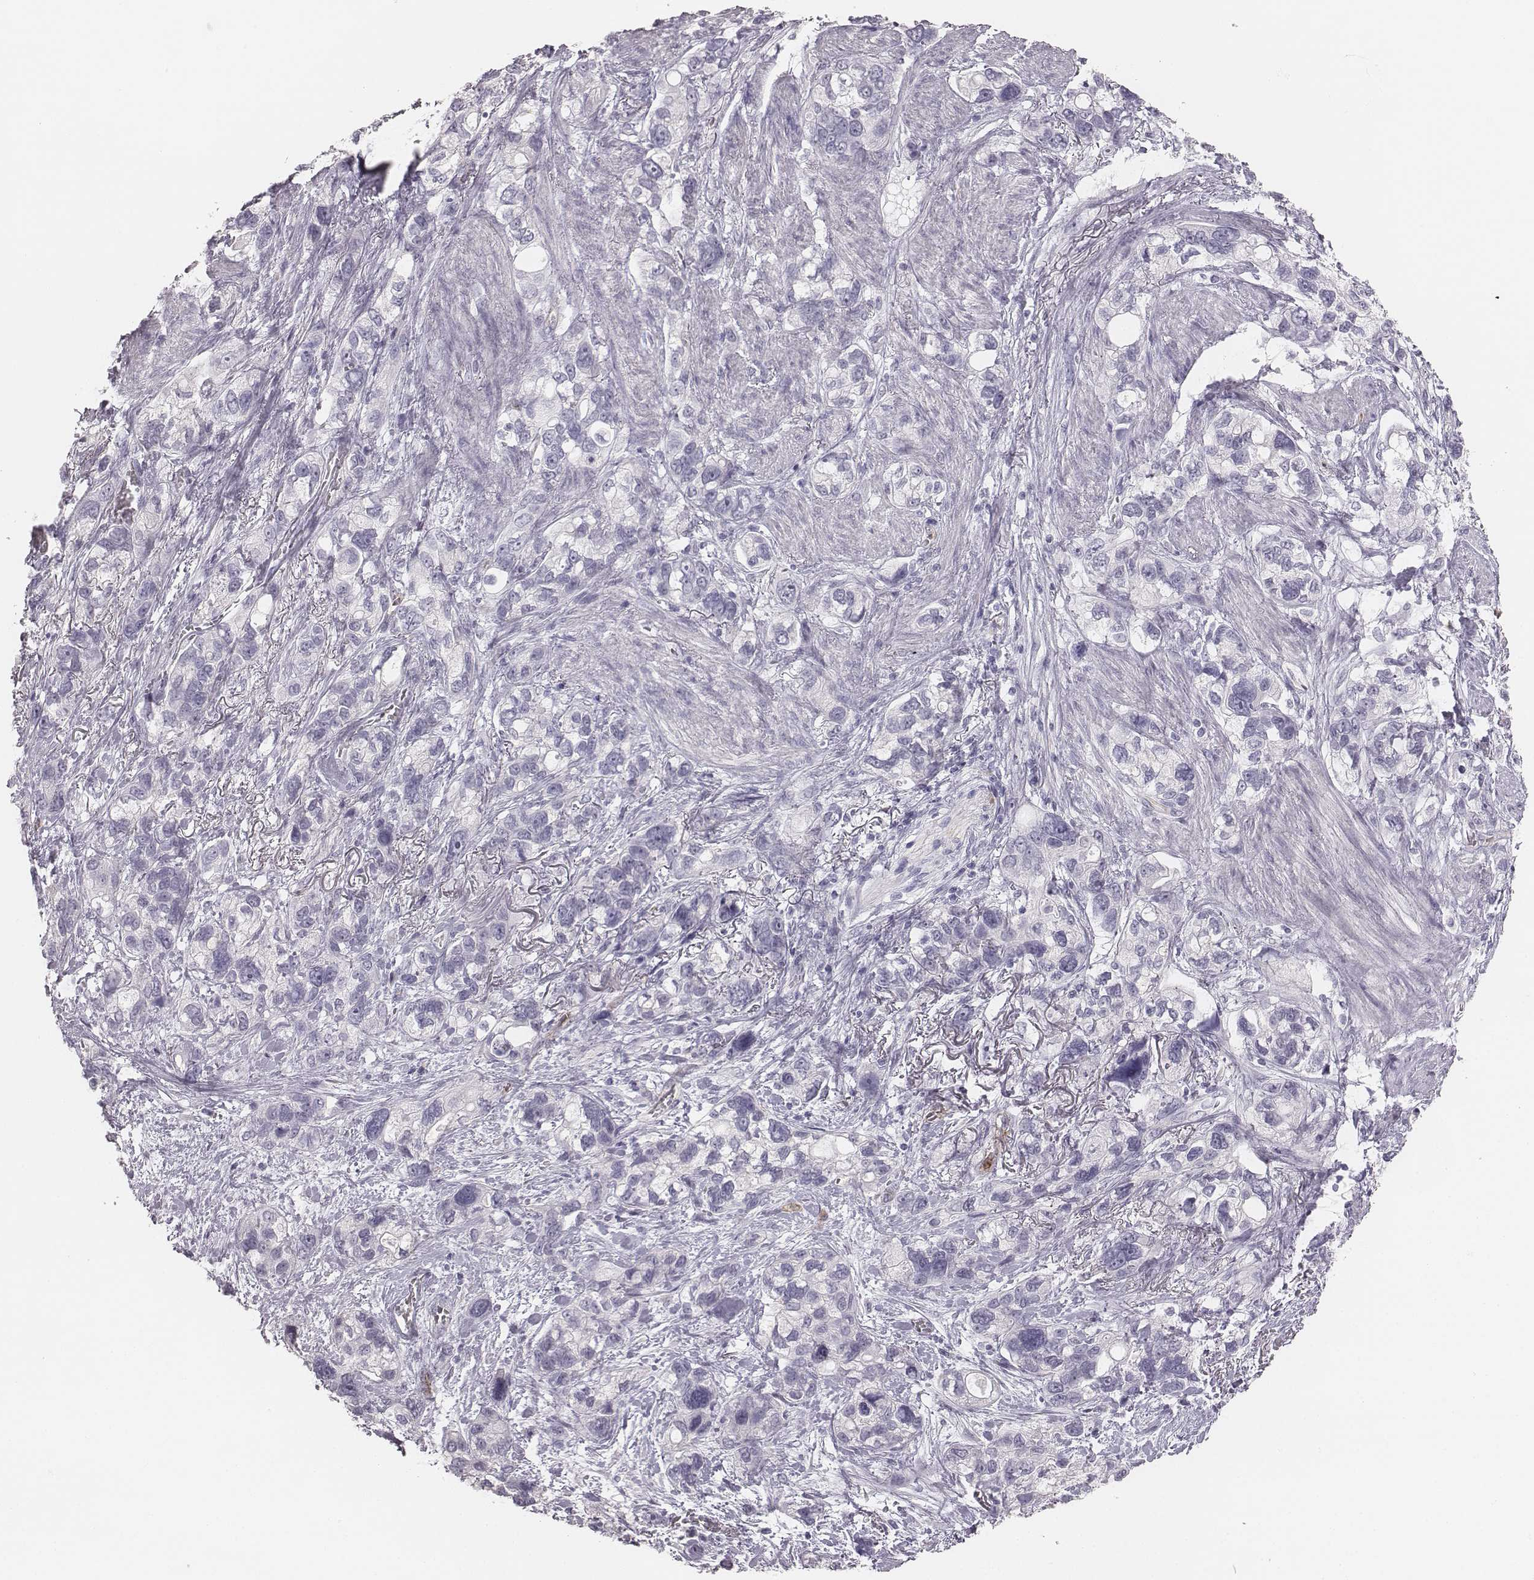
{"staining": {"intensity": "negative", "quantity": "none", "location": "none"}, "tissue": "stomach cancer", "cell_type": "Tumor cells", "image_type": "cancer", "snomed": [{"axis": "morphology", "description": "Adenocarcinoma, NOS"}, {"axis": "topography", "description": "Stomach, upper"}], "caption": "High magnification brightfield microscopy of adenocarcinoma (stomach) stained with DAB (brown) and counterstained with hematoxylin (blue): tumor cells show no significant positivity.", "gene": "KCNJ12", "patient": {"sex": "female", "age": 81}}